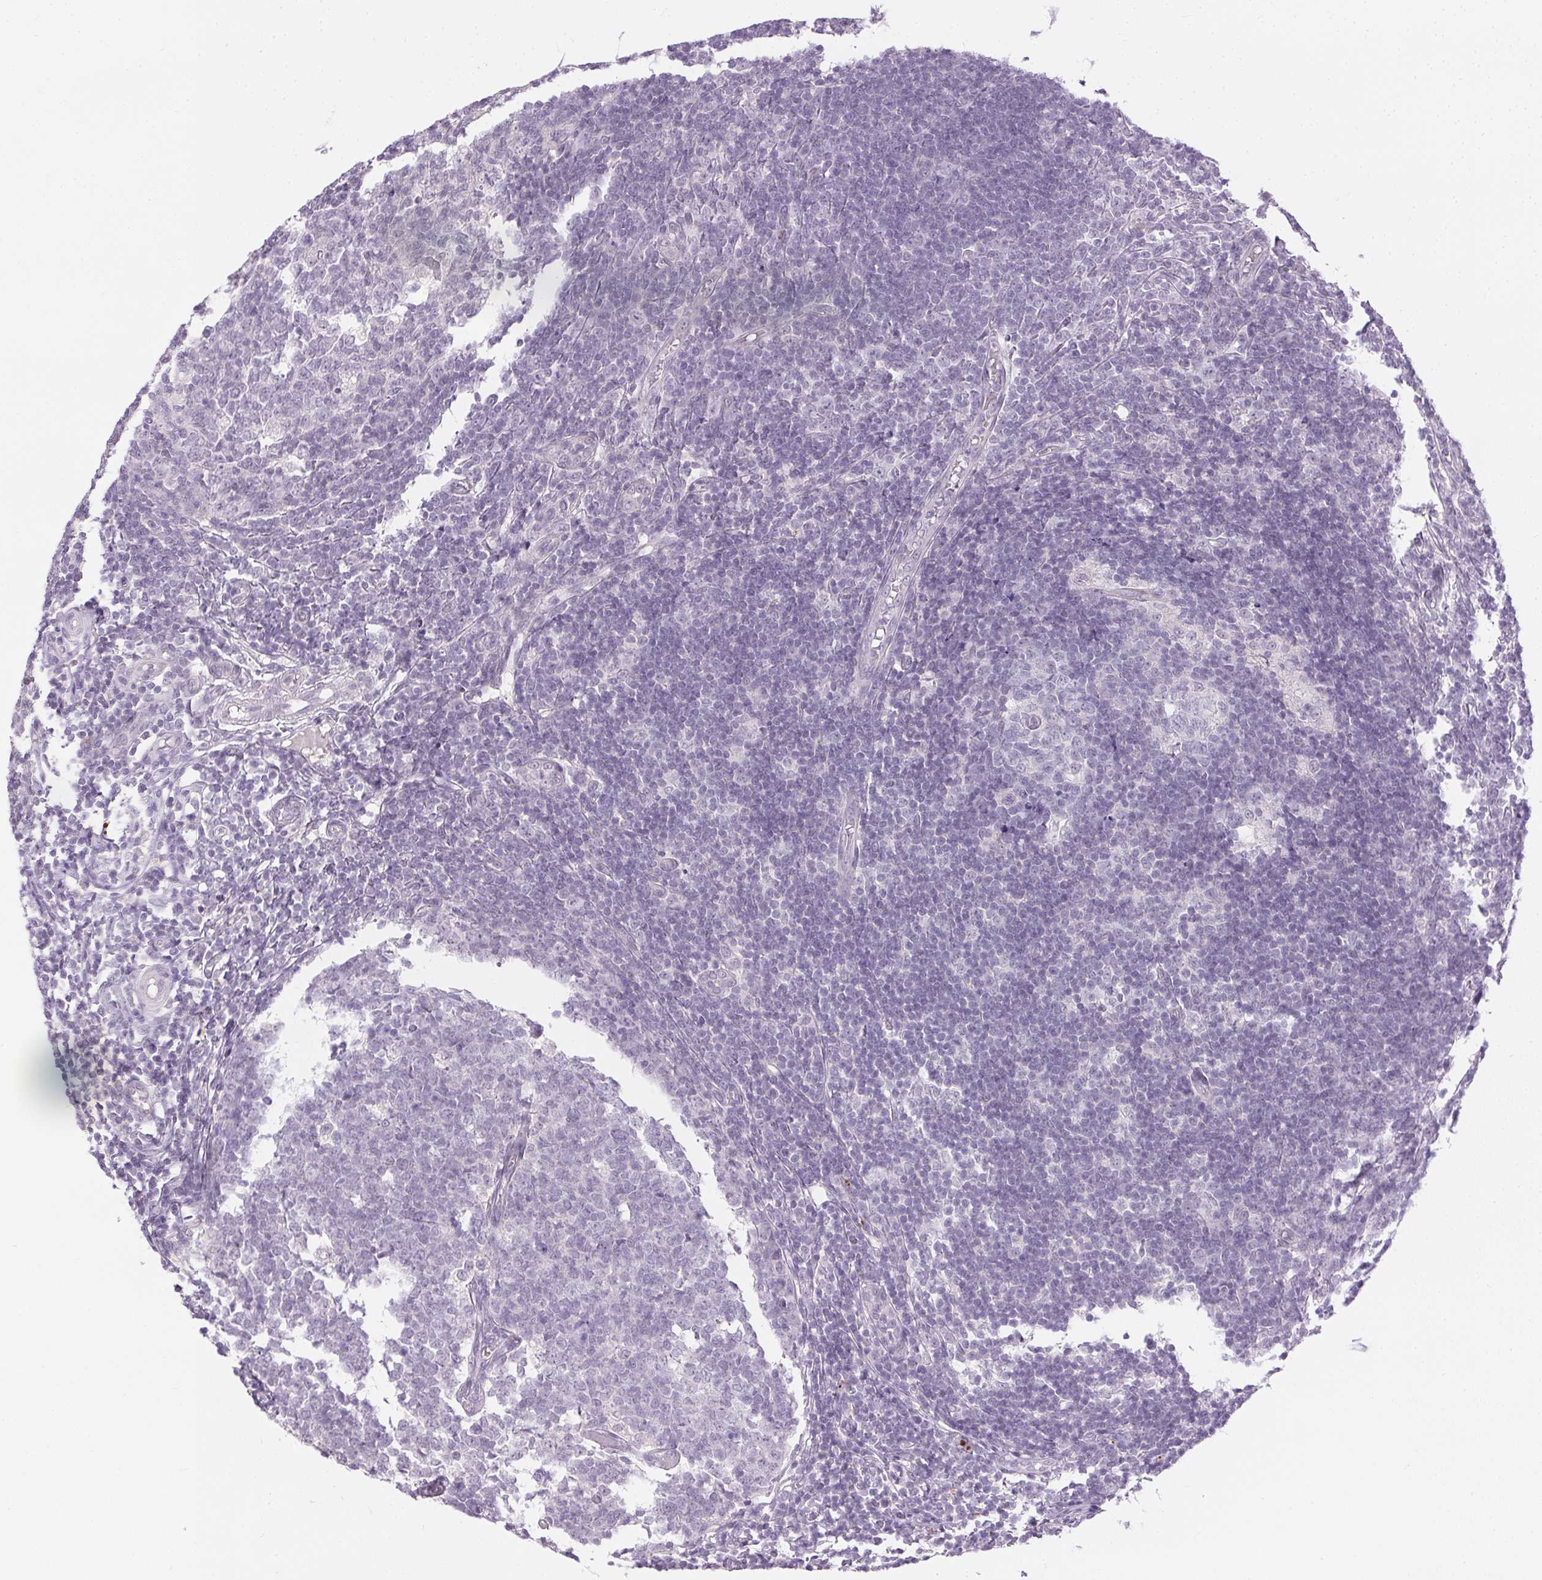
{"staining": {"intensity": "negative", "quantity": "none", "location": "none"}, "tissue": "appendix", "cell_type": "Glandular cells", "image_type": "normal", "snomed": [{"axis": "morphology", "description": "Normal tissue, NOS"}, {"axis": "topography", "description": "Appendix"}], "caption": "Micrograph shows no significant protein positivity in glandular cells of benign appendix.", "gene": "FAM168A", "patient": {"sex": "male", "age": 18}}